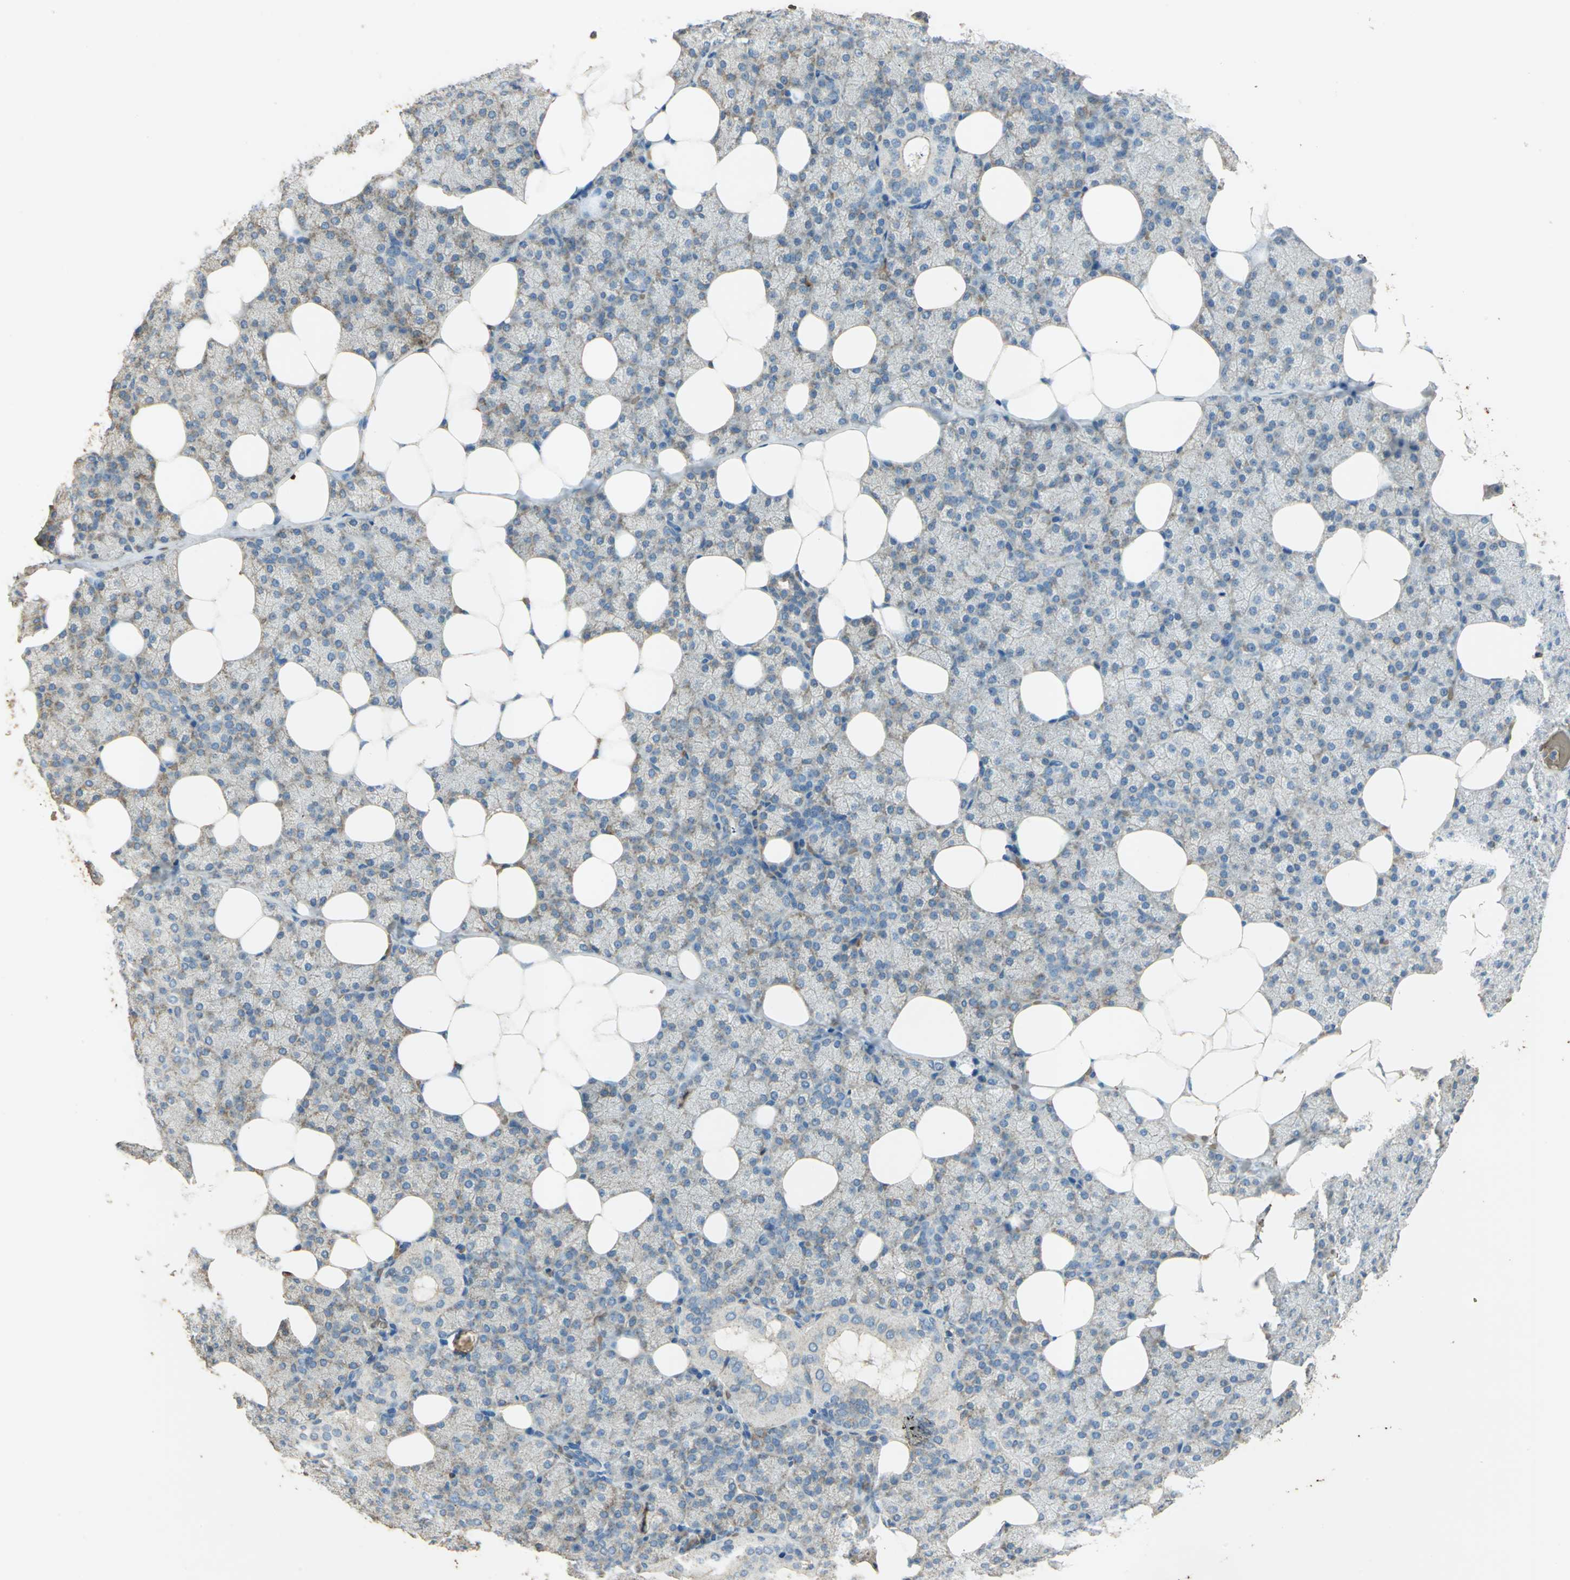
{"staining": {"intensity": "weak", "quantity": "<25%", "location": "cytoplasmic/membranous"}, "tissue": "salivary gland", "cell_type": "Glandular cells", "image_type": "normal", "snomed": [{"axis": "morphology", "description": "Normal tissue, NOS"}, {"axis": "topography", "description": "Lymph node"}, {"axis": "topography", "description": "Salivary gland"}], "caption": "There is no significant staining in glandular cells of salivary gland. (DAB immunohistochemistry (IHC) visualized using brightfield microscopy, high magnification).", "gene": "TRAPPC2", "patient": {"sex": "male", "age": 8}}